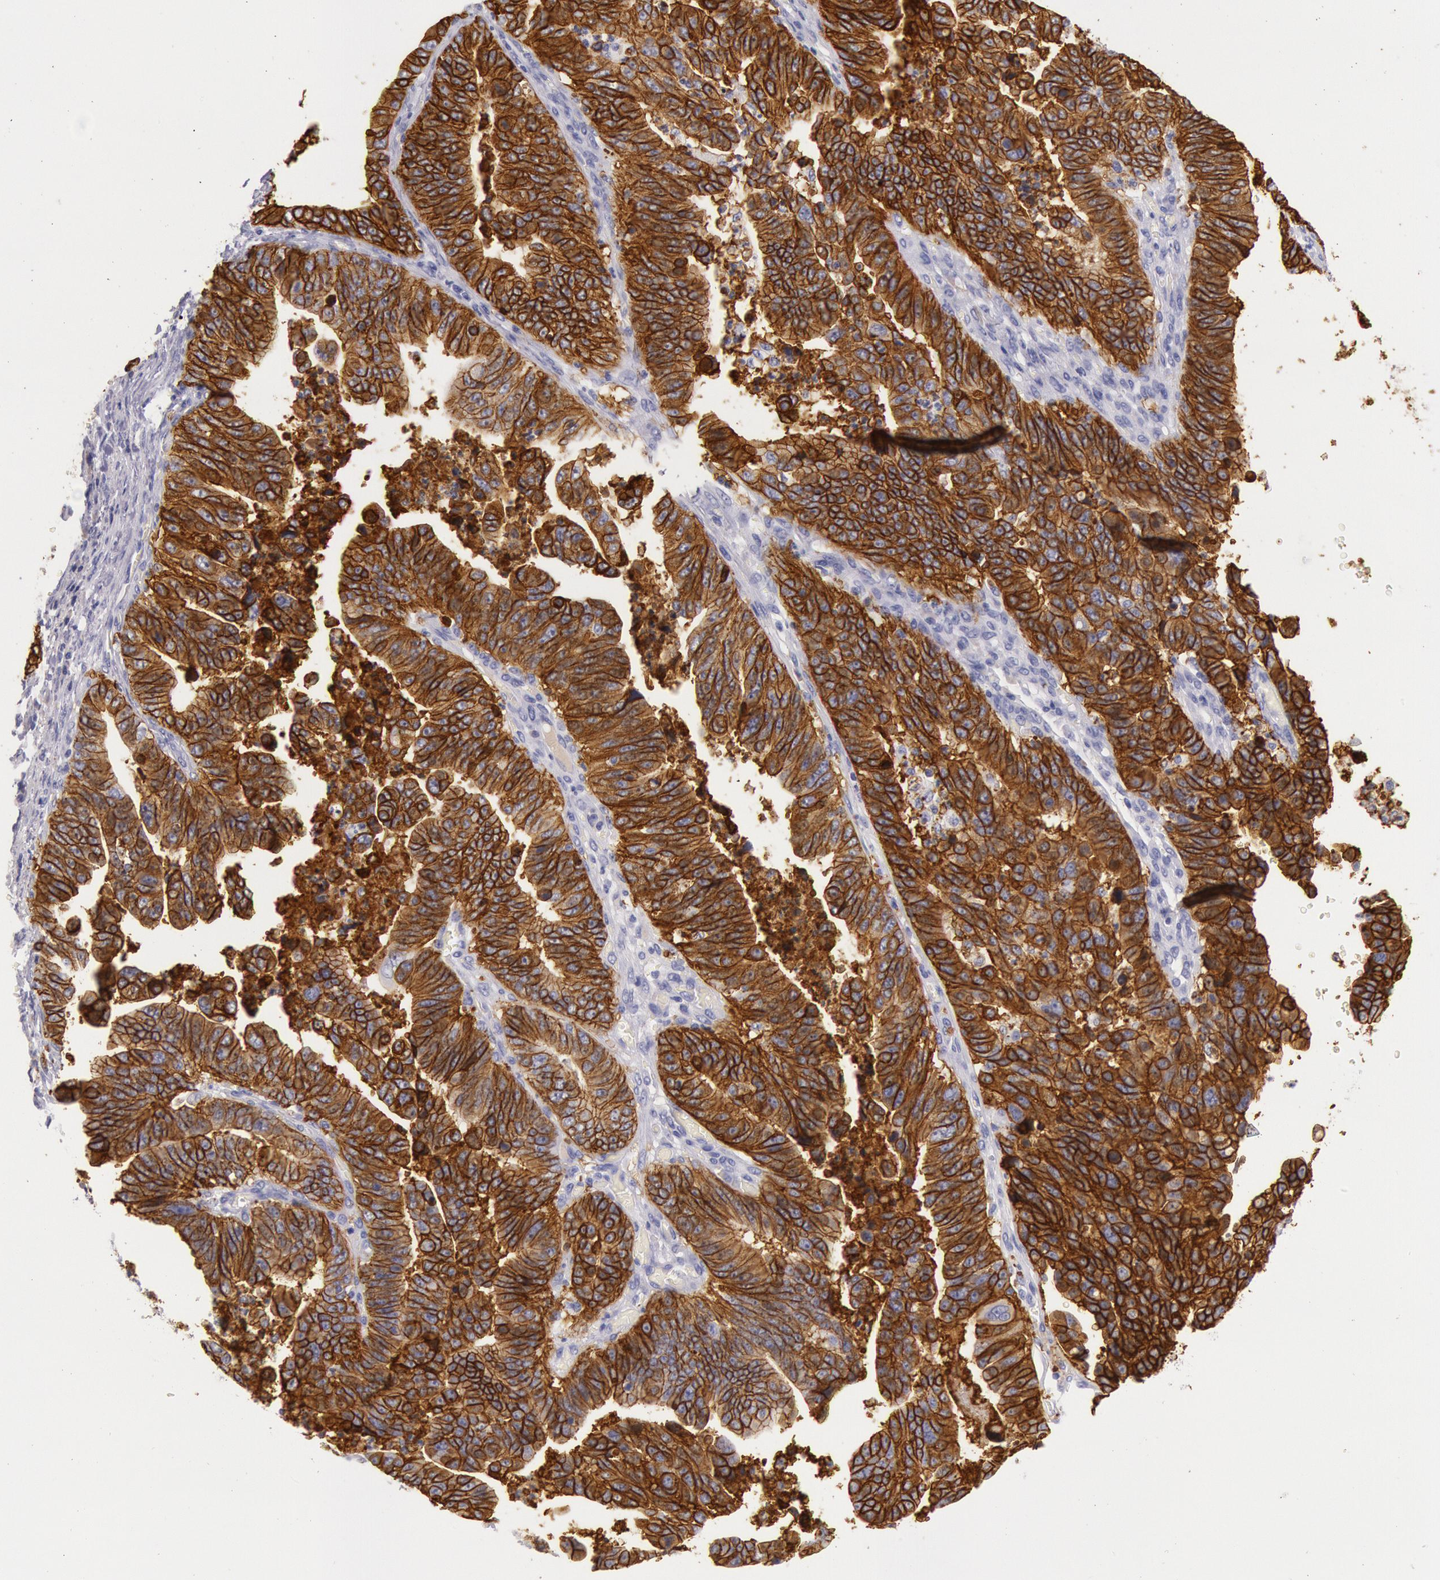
{"staining": {"intensity": "strong", "quantity": ">75%", "location": "cytoplasmic/membranous"}, "tissue": "stomach cancer", "cell_type": "Tumor cells", "image_type": "cancer", "snomed": [{"axis": "morphology", "description": "Adenocarcinoma, NOS"}, {"axis": "topography", "description": "Stomach, upper"}], "caption": "Stomach cancer (adenocarcinoma) stained with a protein marker reveals strong staining in tumor cells.", "gene": "EGFR", "patient": {"sex": "female", "age": 50}}